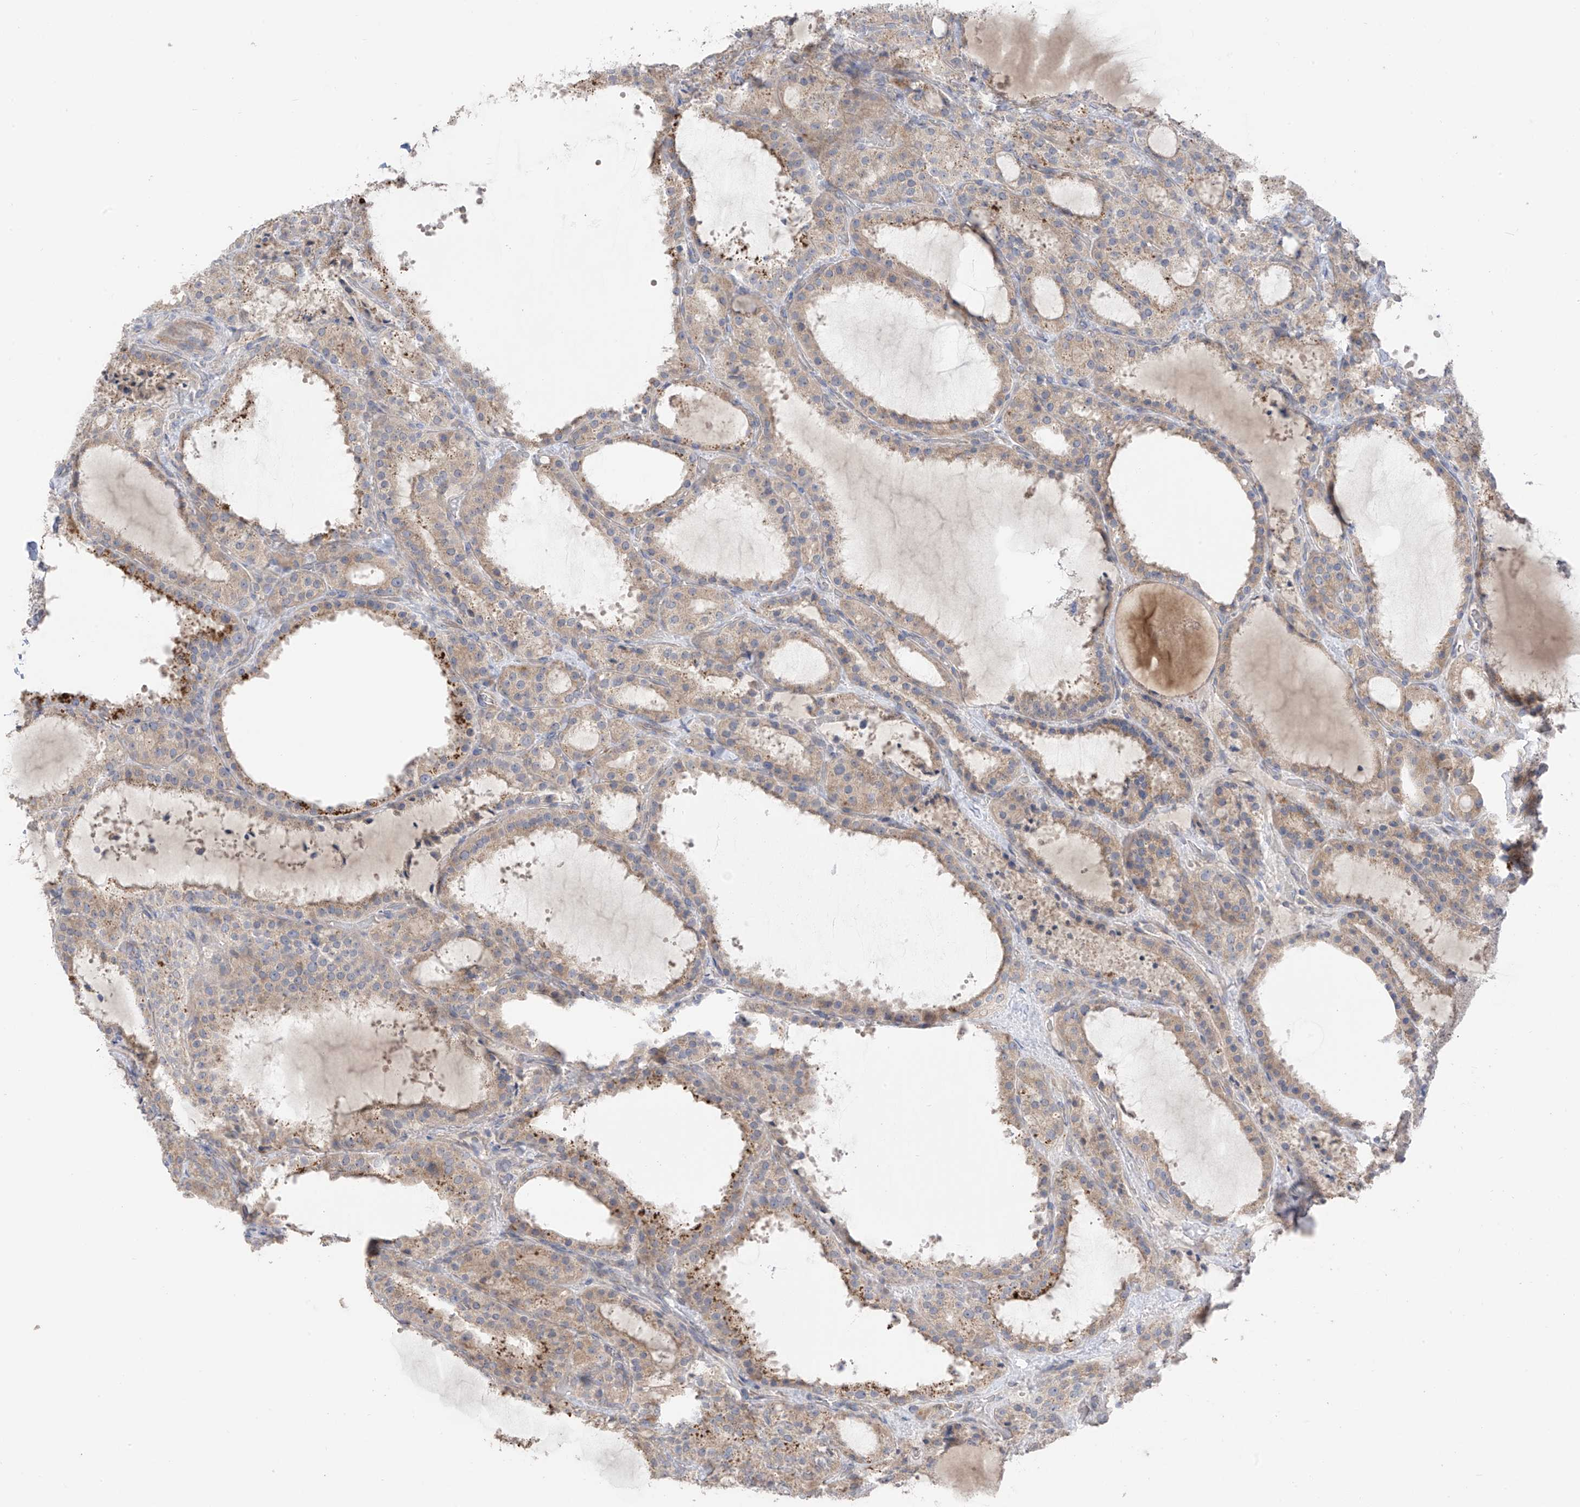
{"staining": {"intensity": "weak", "quantity": ">75%", "location": "cytoplasmic/membranous"}, "tissue": "thyroid cancer", "cell_type": "Tumor cells", "image_type": "cancer", "snomed": [{"axis": "morphology", "description": "Papillary adenocarcinoma, NOS"}, {"axis": "topography", "description": "Thyroid gland"}], "caption": "This image displays immunohistochemistry staining of human thyroid cancer, with low weak cytoplasmic/membranous positivity in about >75% of tumor cells.", "gene": "NALCN", "patient": {"sex": "male", "age": 77}}